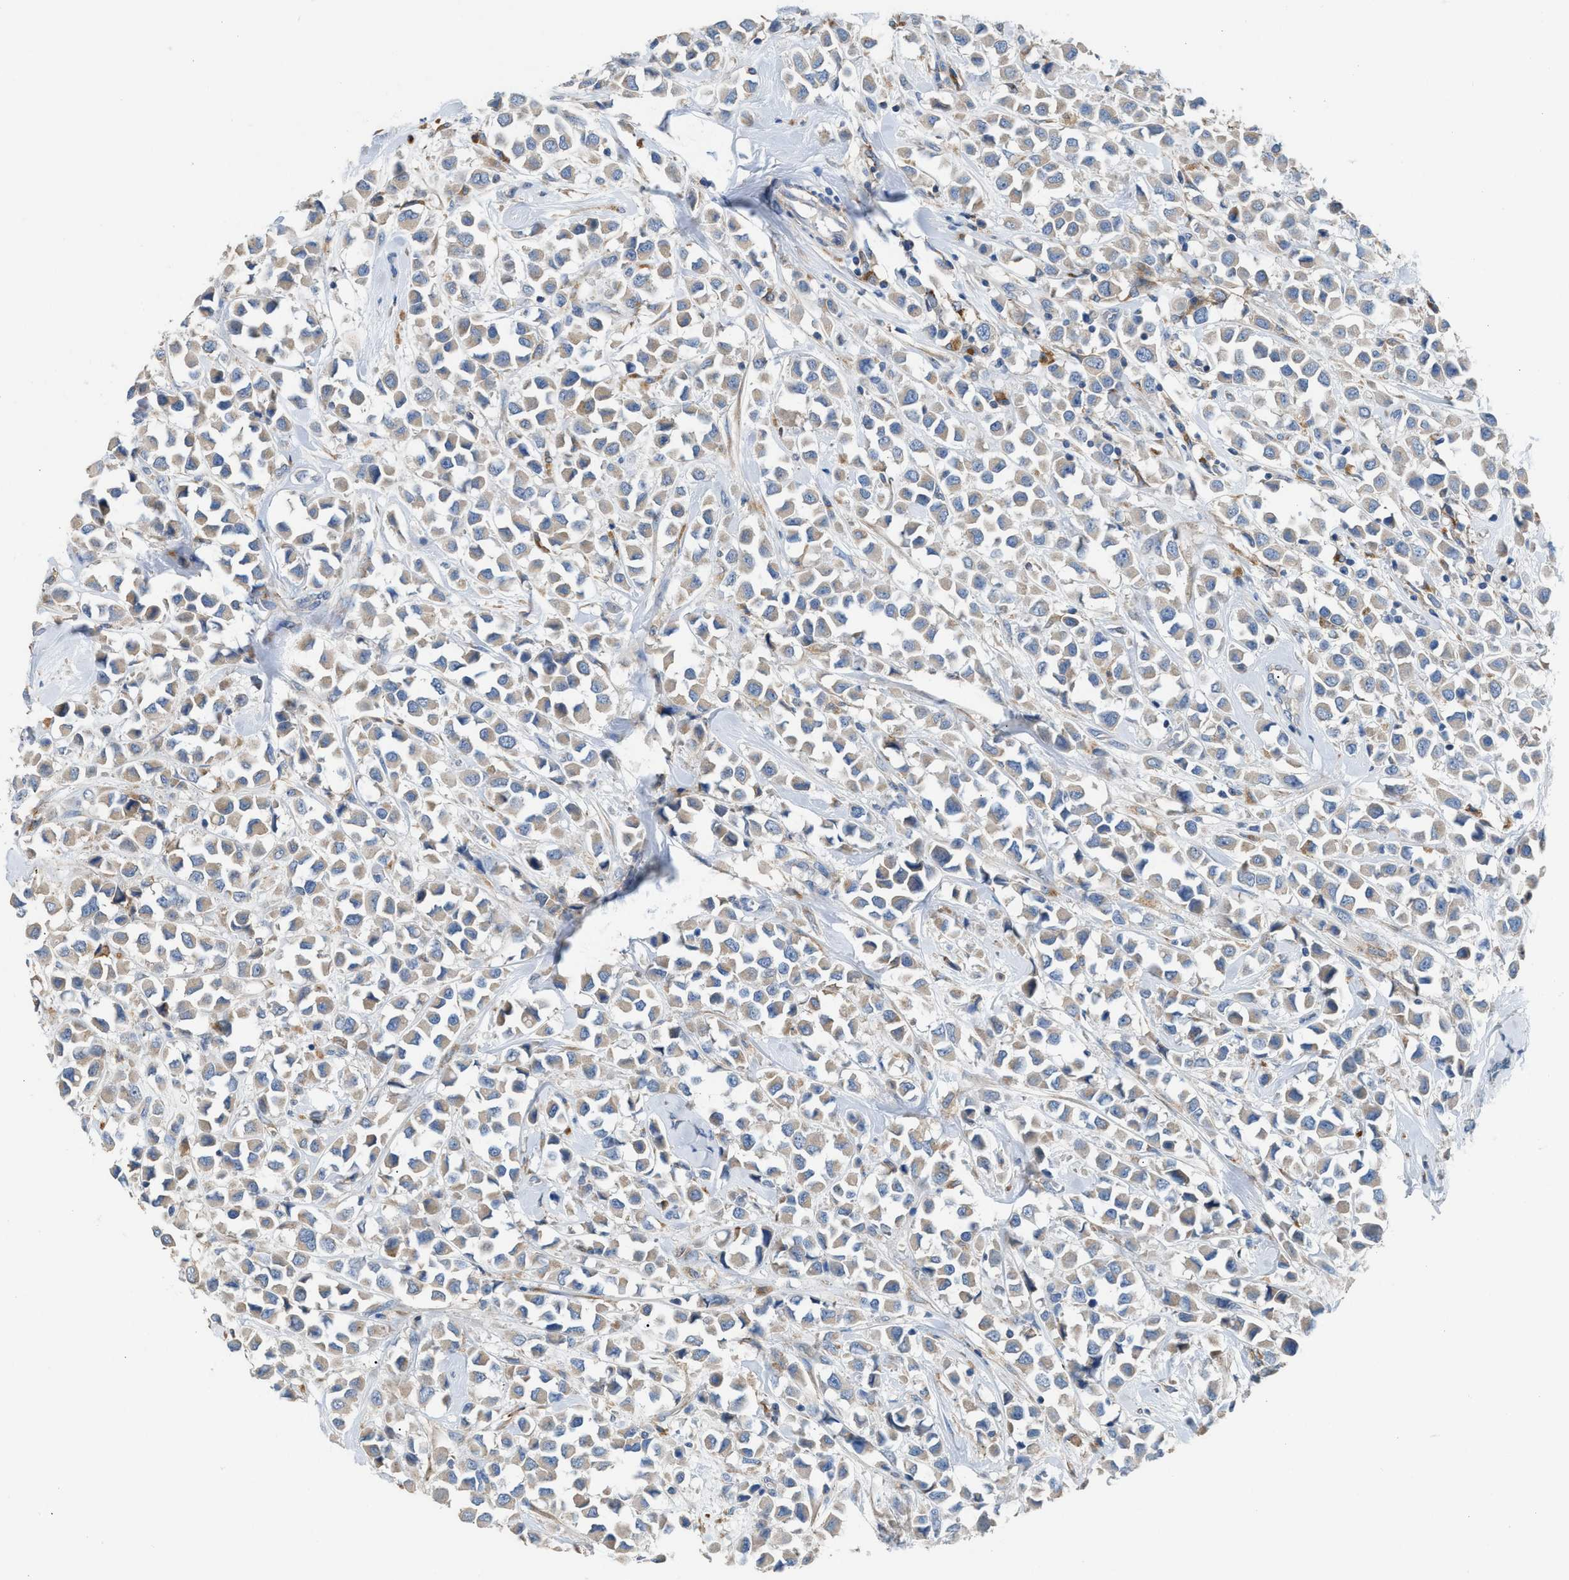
{"staining": {"intensity": "weak", "quantity": "25%-75%", "location": "cytoplasmic/membranous"}, "tissue": "breast cancer", "cell_type": "Tumor cells", "image_type": "cancer", "snomed": [{"axis": "morphology", "description": "Duct carcinoma"}, {"axis": "topography", "description": "Breast"}], "caption": "Immunohistochemistry (IHC) image of neoplastic tissue: human breast cancer (invasive ductal carcinoma) stained using IHC reveals low levels of weak protein expression localized specifically in the cytoplasmic/membranous of tumor cells, appearing as a cytoplasmic/membranous brown color.", "gene": "AOAH", "patient": {"sex": "female", "age": 61}}